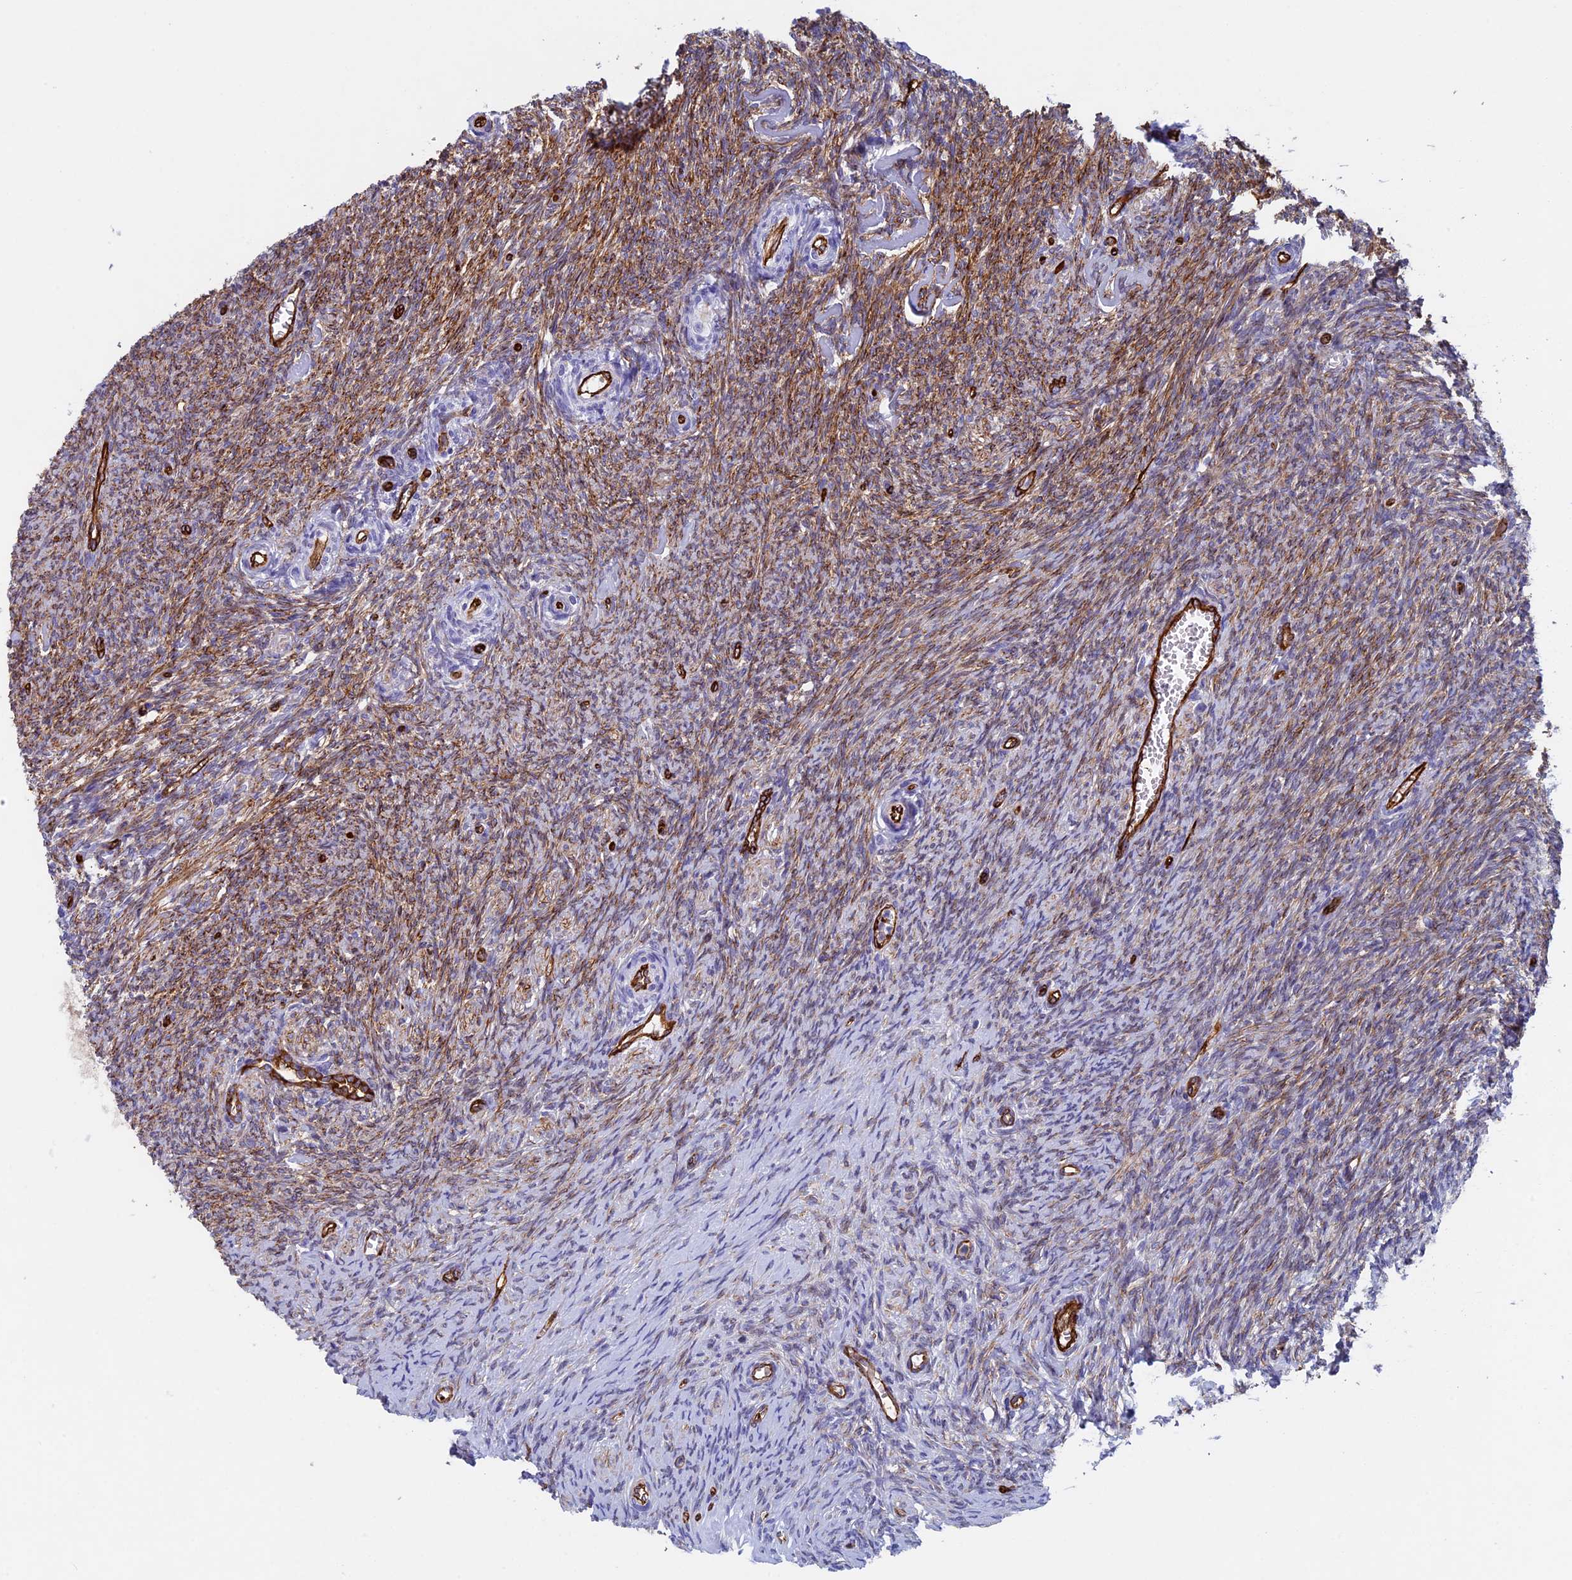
{"staining": {"intensity": "moderate", "quantity": "<25%", "location": "cytoplasmic/membranous"}, "tissue": "ovary", "cell_type": "Ovarian stroma cells", "image_type": "normal", "snomed": [{"axis": "morphology", "description": "Normal tissue, NOS"}, {"axis": "topography", "description": "Ovary"}], "caption": "Protein staining of unremarkable ovary displays moderate cytoplasmic/membranous staining in about <25% of ovarian stroma cells.", "gene": "INSYN1", "patient": {"sex": "female", "age": 44}}